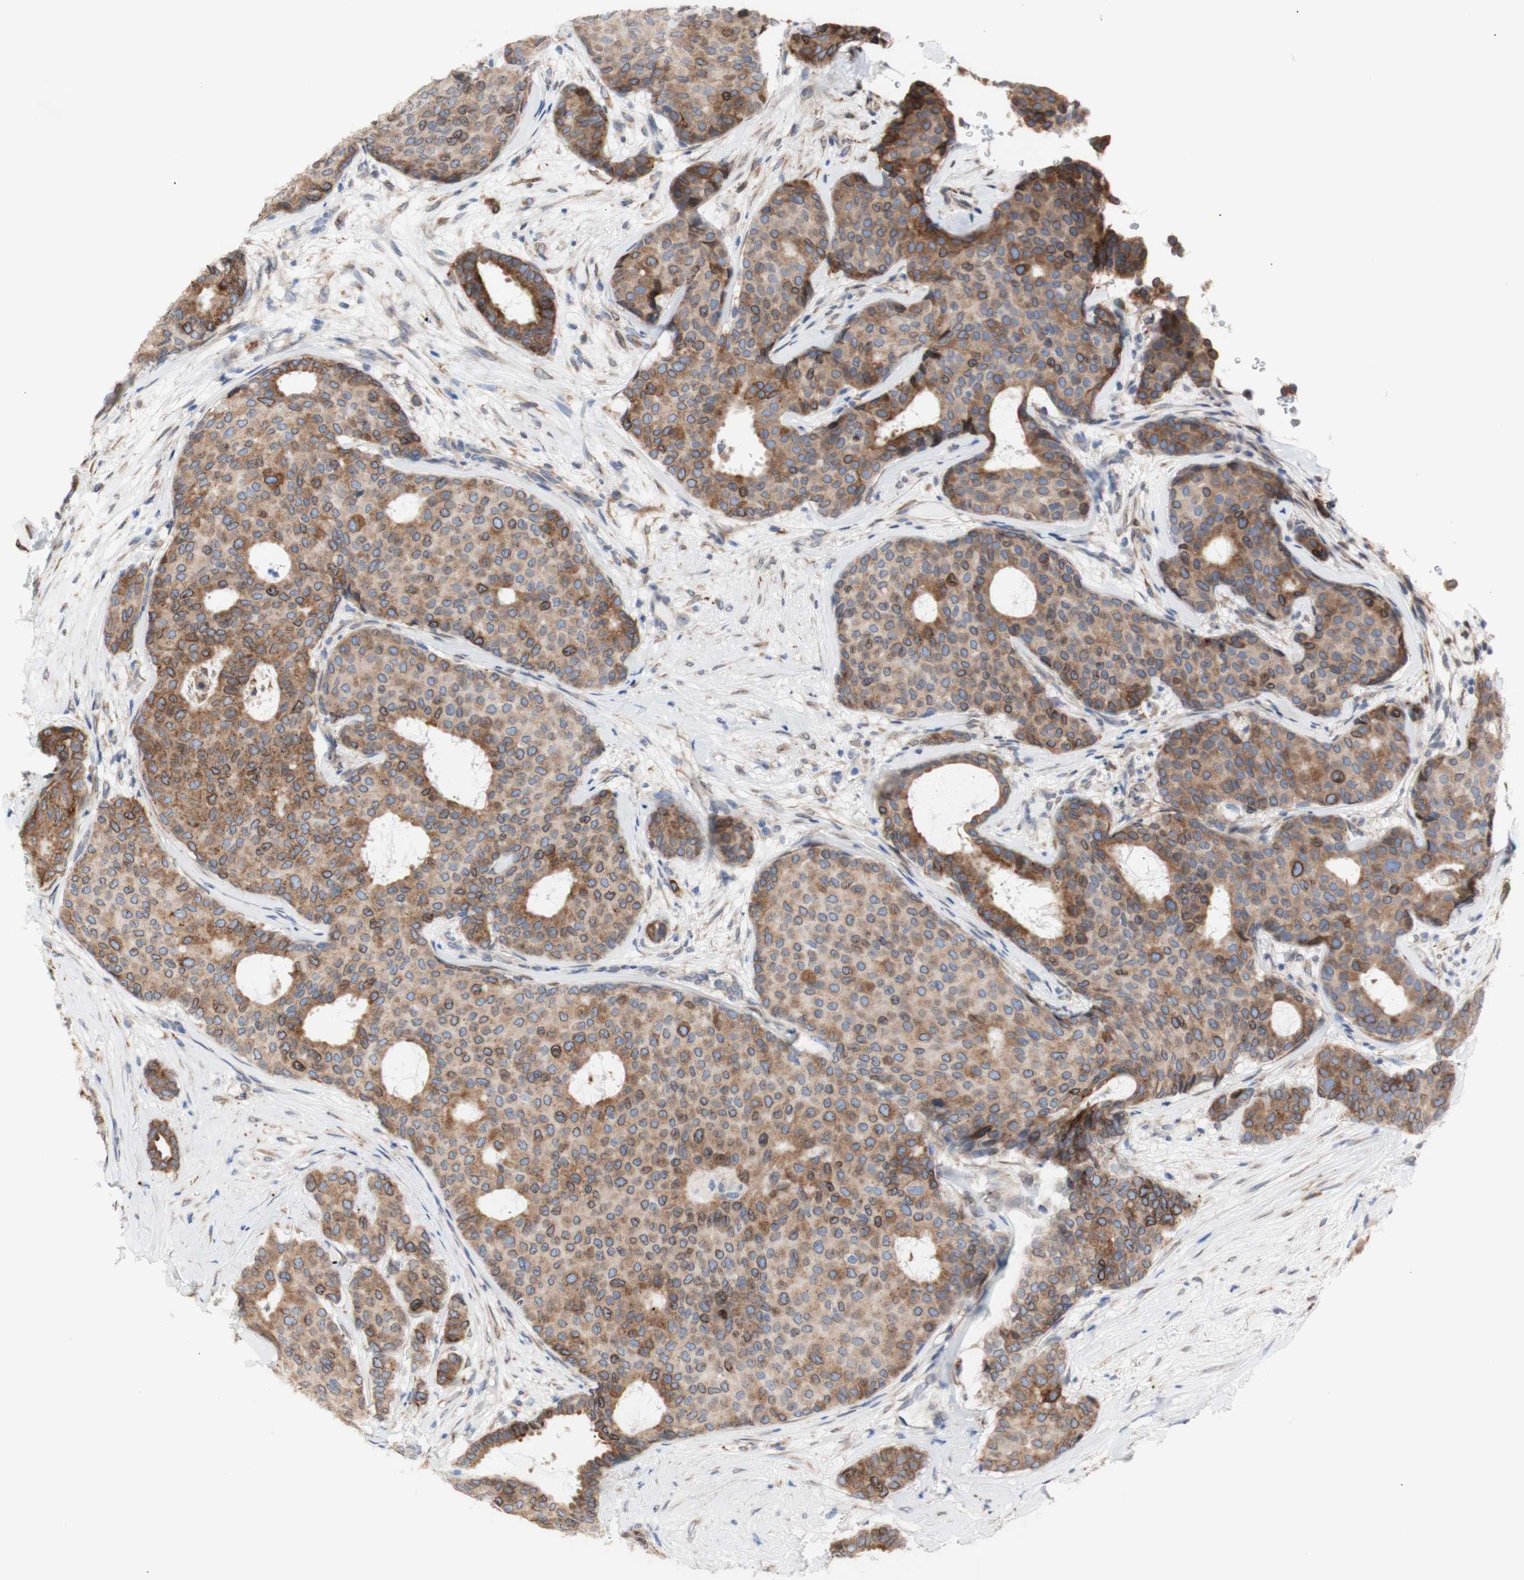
{"staining": {"intensity": "moderate", "quantity": ">75%", "location": "cytoplasmic/membranous,nuclear"}, "tissue": "breast cancer", "cell_type": "Tumor cells", "image_type": "cancer", "snomed": [{"axis": "morphology", "description": "Duct carcinoma"}, {"axis": "topography", "description": "Breast"}], "caption": "The photomicrograph displays staining of breast cancer (infiltrating ductal carcinoma), revealing moderate cytoplasmic/membranous and nuclear protein staining (brown color) within tumor cells.", "gene": "ERLIN1", "patient": {"sex": "female", "age": 75}}